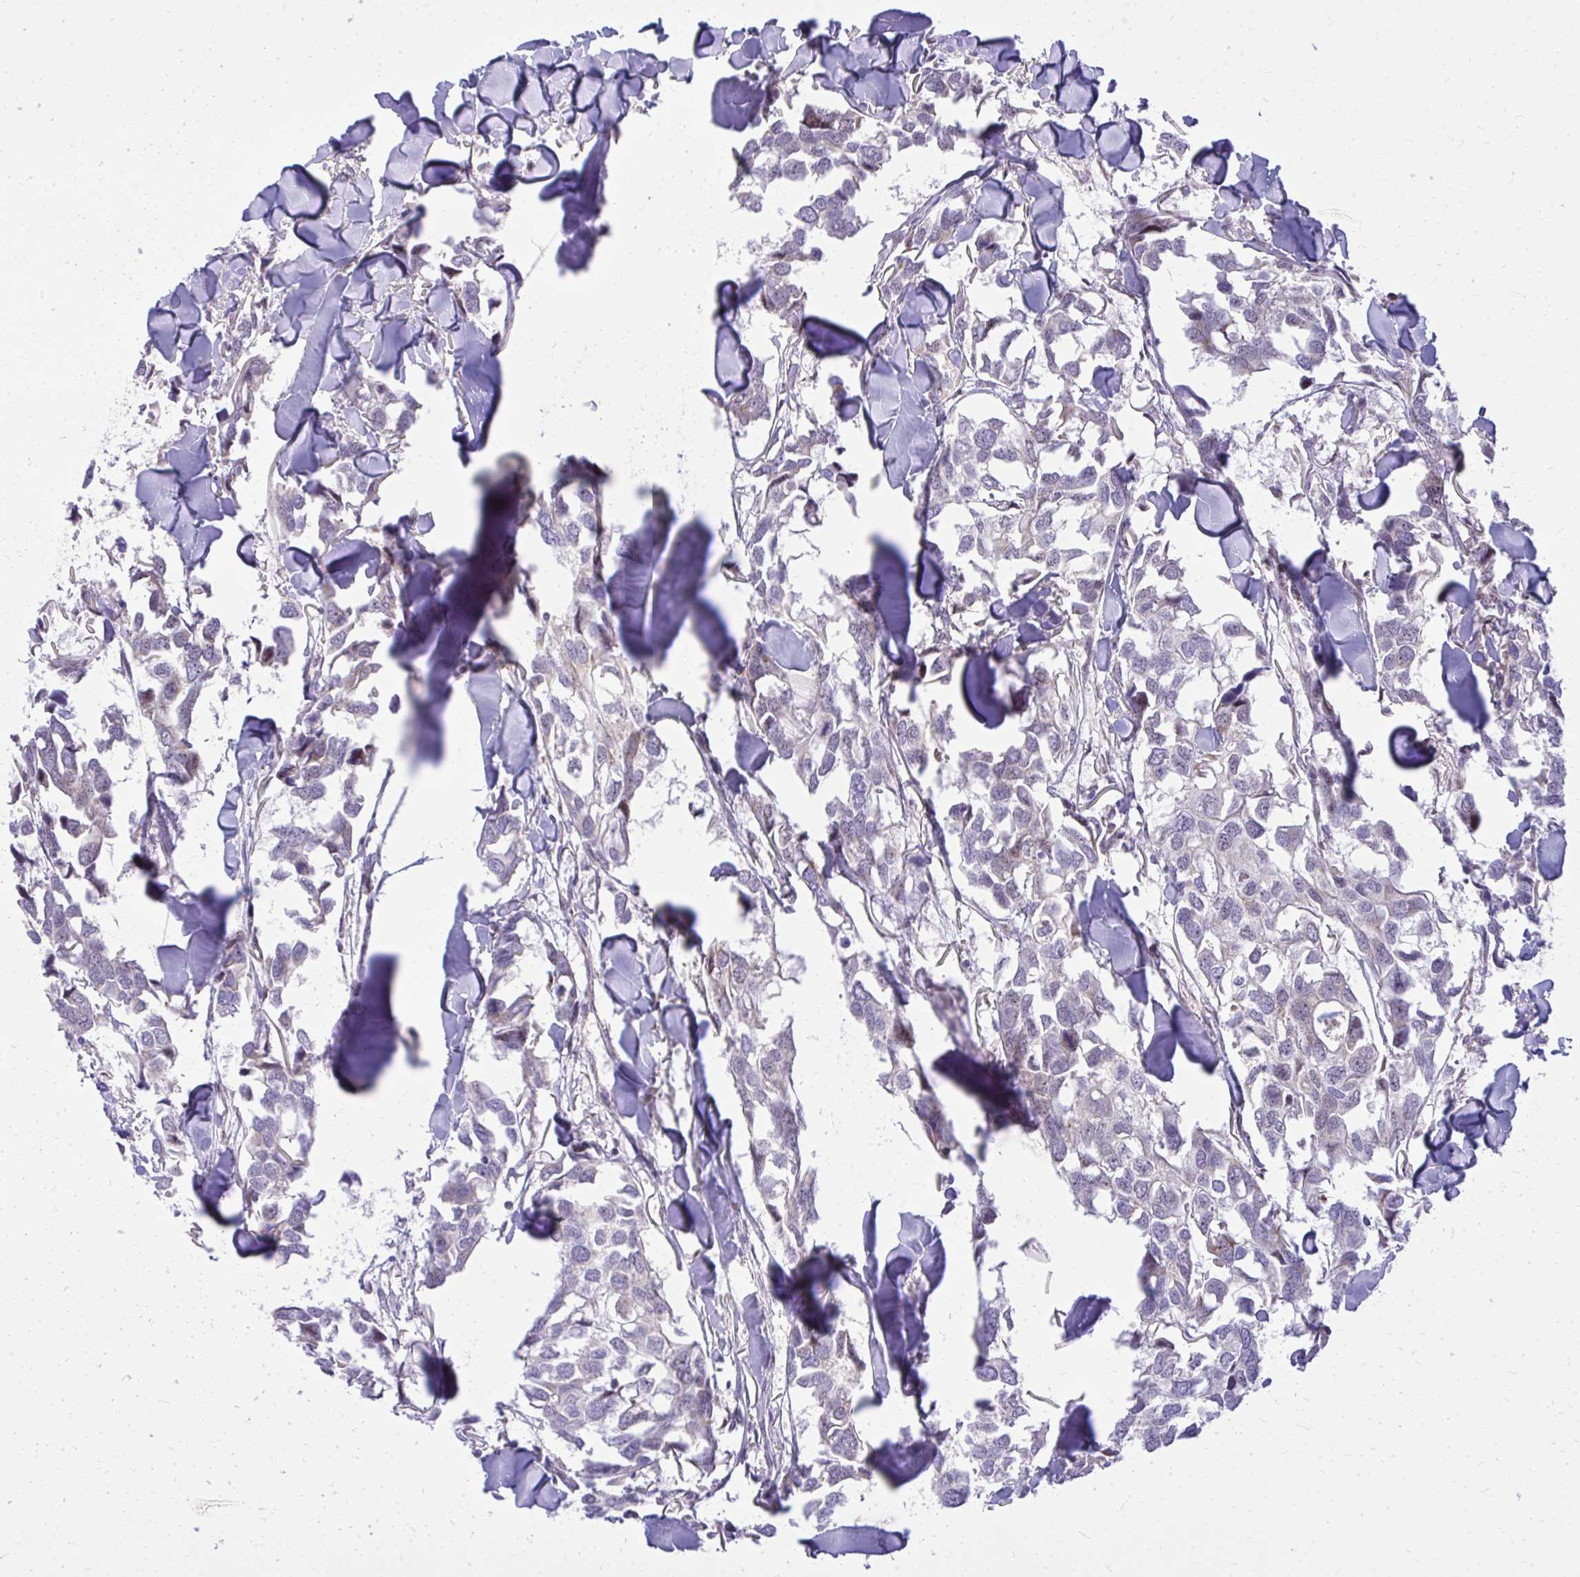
{"staining": {"intensity": "negative", "quantity": "none", "location": "none"}, "tissue": "breast cancer", "cell_type": "Tumor cells", "image_type": "cancer", "snomed": [{"axis": "morphology", "description": "Duct carcinoma"}, {"axis": "topography", "description": "Breast"}], "caption": "A micrograph of human intraductal carcinoma (breast) is negative for staining in tumor cells.", "gene": "GPRIN3", "patient": {"sex": "female", "age": 83}}